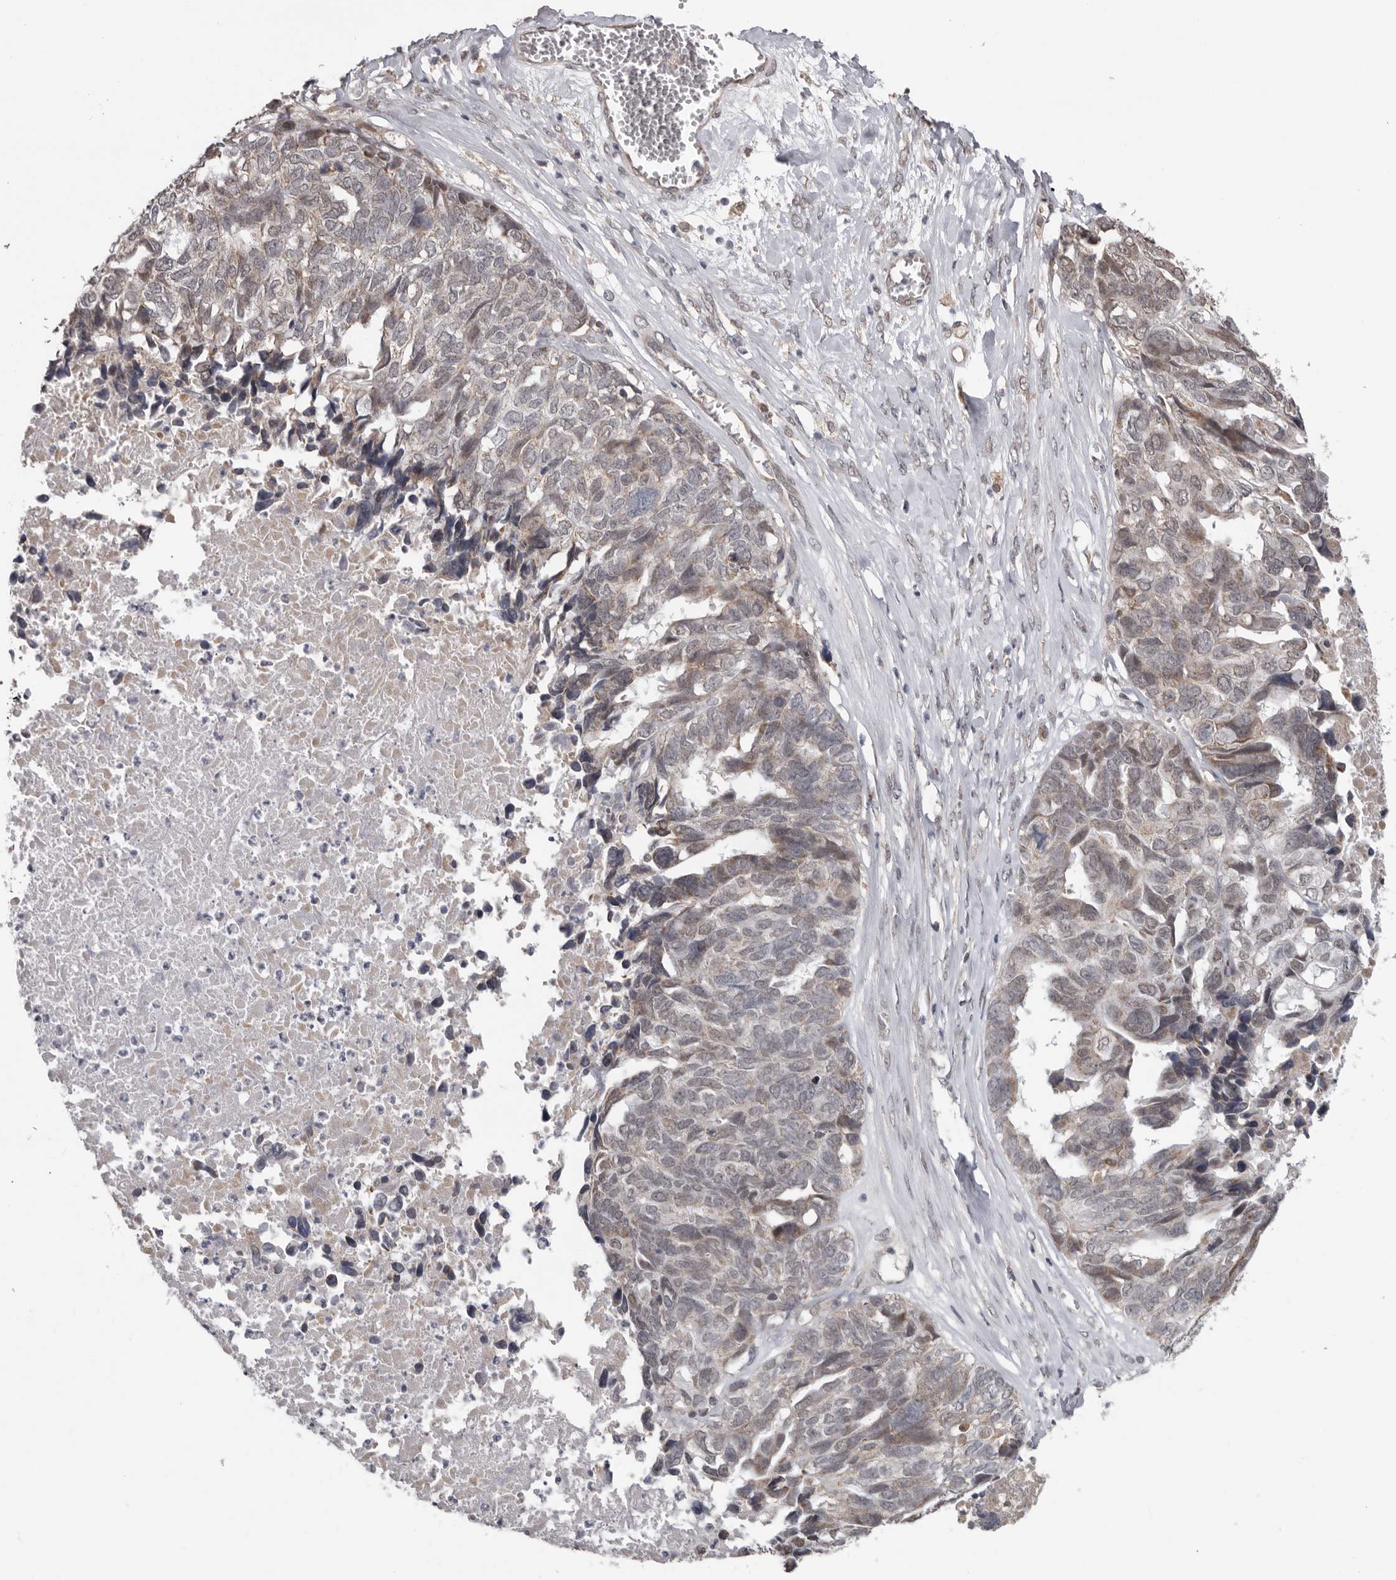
{"staining": {"intensity": "weak", "quantity": "<25%", "location": "cytoplasmic/membranous"}, "tissue": "ovarian cancer", "cell_type": "Tumor cells", "image_type": "cancer", "snomed": [{"axis": "morphology", "description": "Cystadenocarcinoma, serous, NOS"}, {"axis": "topography", "description": "Ovary"}], "caption": "High magnification brightfield microscopy of ovarian cancer stained with DAB (3,3'-diaminobenzidine) (brown) and counterstained with hematoxylin (blue): tumor cells show no significant expression.", "gene": "MOGAT2", "patient": {"sex": "female", "age": 79}}